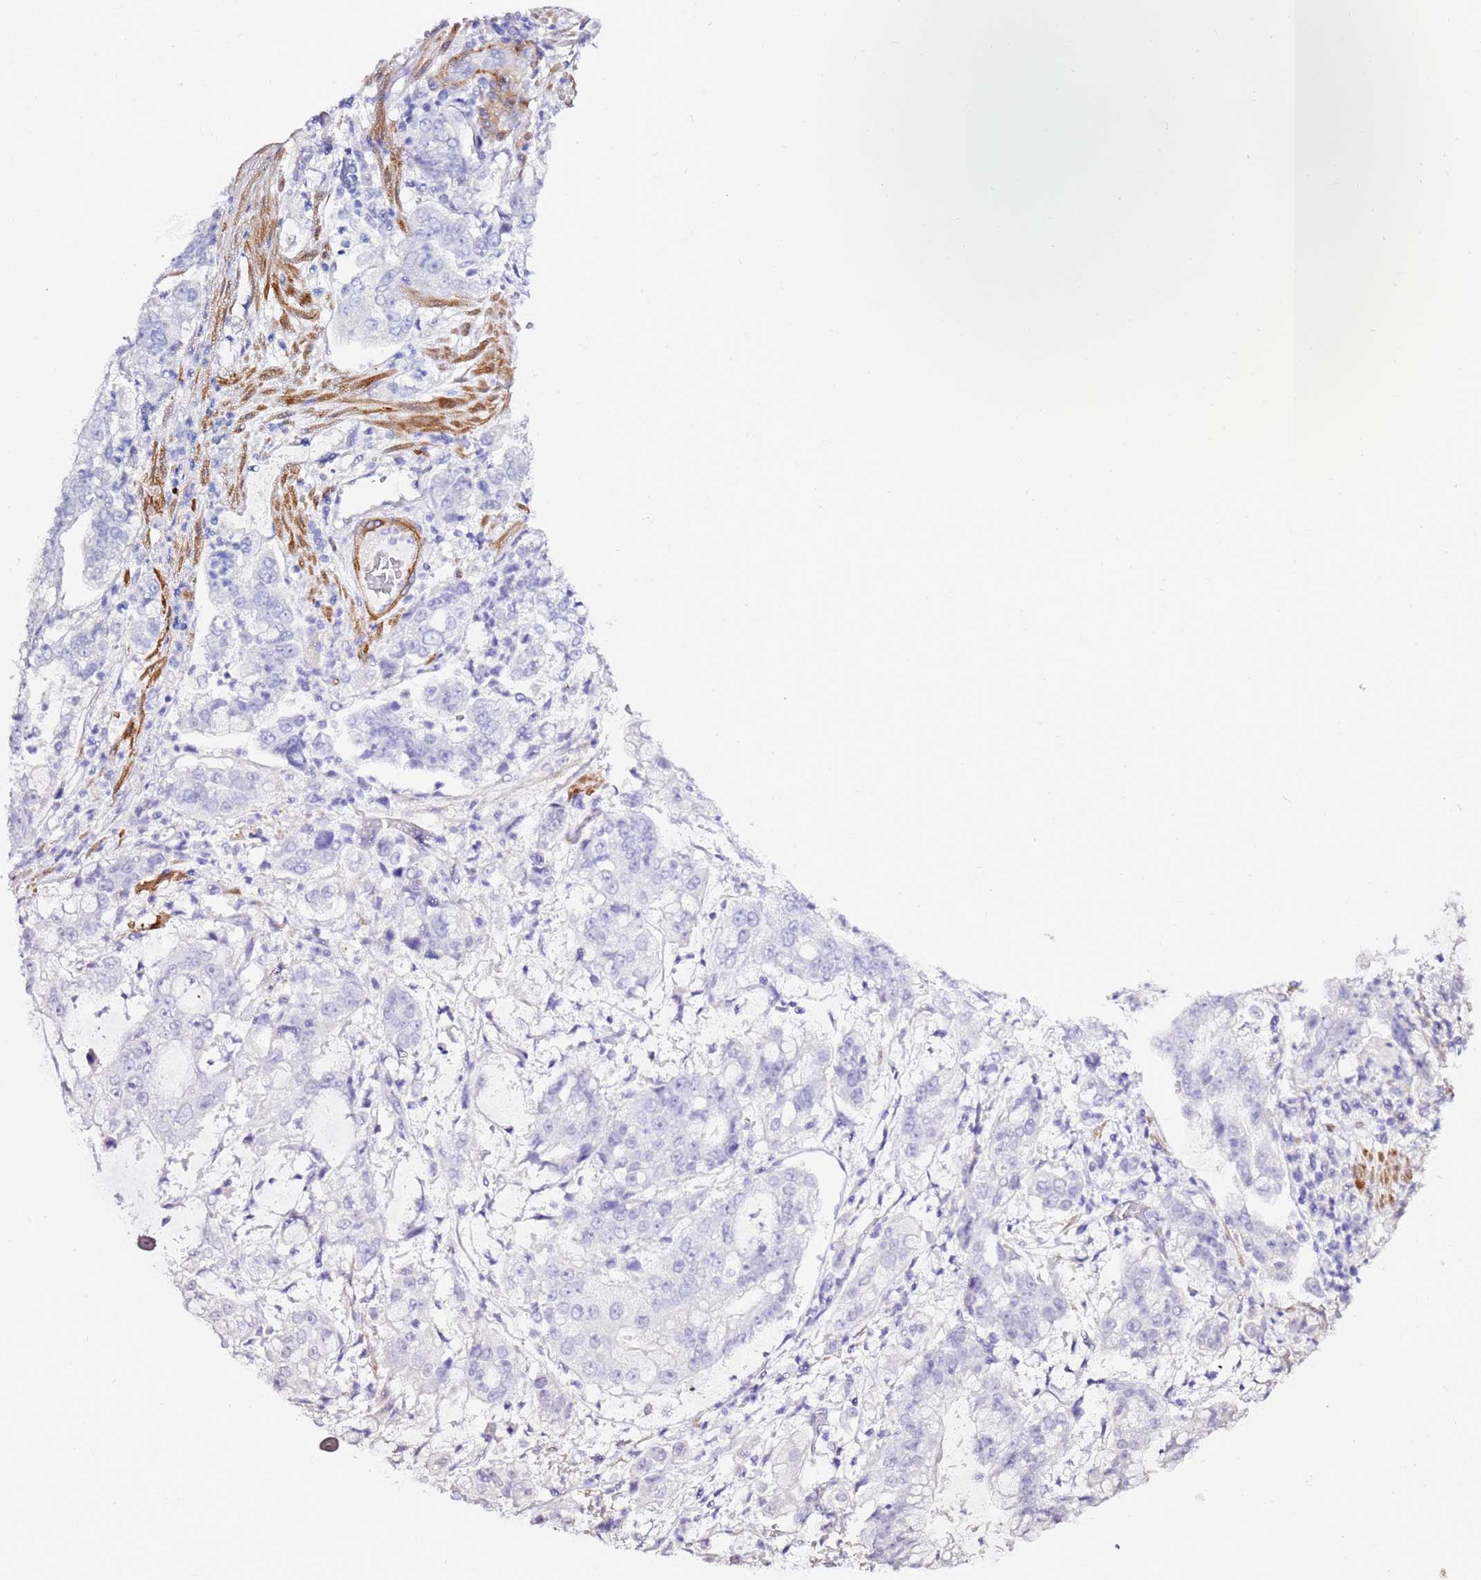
{"staining": {"intensity": "negative", "quantity": "none", "location": "none"}, "tissue": "stomach cancer", "cell_type": "Tumor cells", "image_type": "cancer", "snomed": [{"axis": "morphology", "description": "Adenocarcinoma, NOS"}, {"axis": "topography", "description": "Stomach"}], "caption": "Tumor cells show no significant expression in stomach cancer.", "gene": "ART5", "patient": {"sex": "male", "age": 76}}